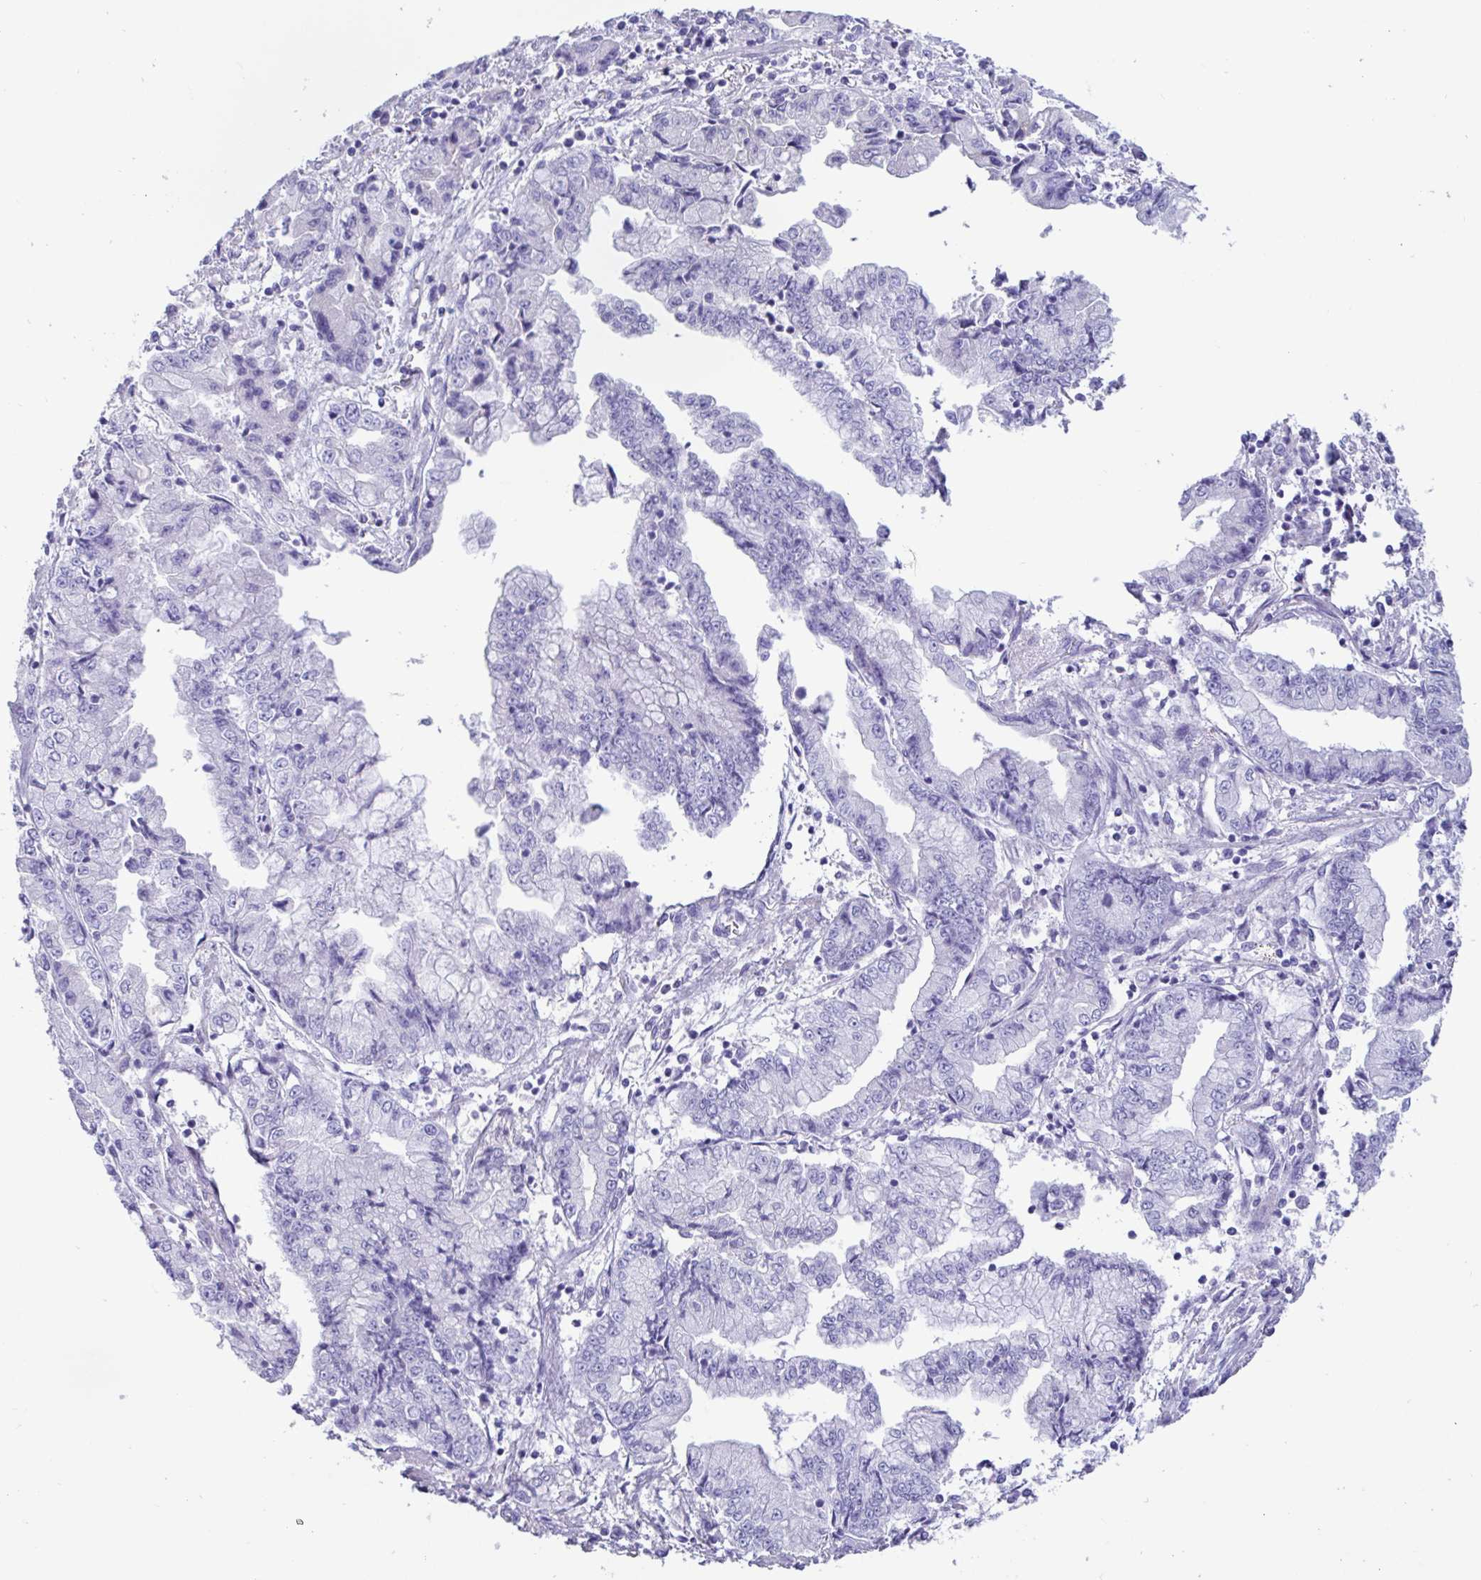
{"staining": {"intensity": "negative", "quantity": "none", "location": "none"}, "tissue": "stomach cancer", "cell_type": "Tumor cells", "image_type": "cancer", "snomed": [{"axis": "morphology", "description": "Adenocarcinoma, NOS"}, {"axis": "topography", "description": "Stomach, upper"}], "caption": "This is a histopathology image of immunohistochemistry (IHC) staining of adenocarcinoma (stomach), which shows no expression in tumor cells.", "gene": "TNNC1", "patient": {"sex": "female", "age": 74}}